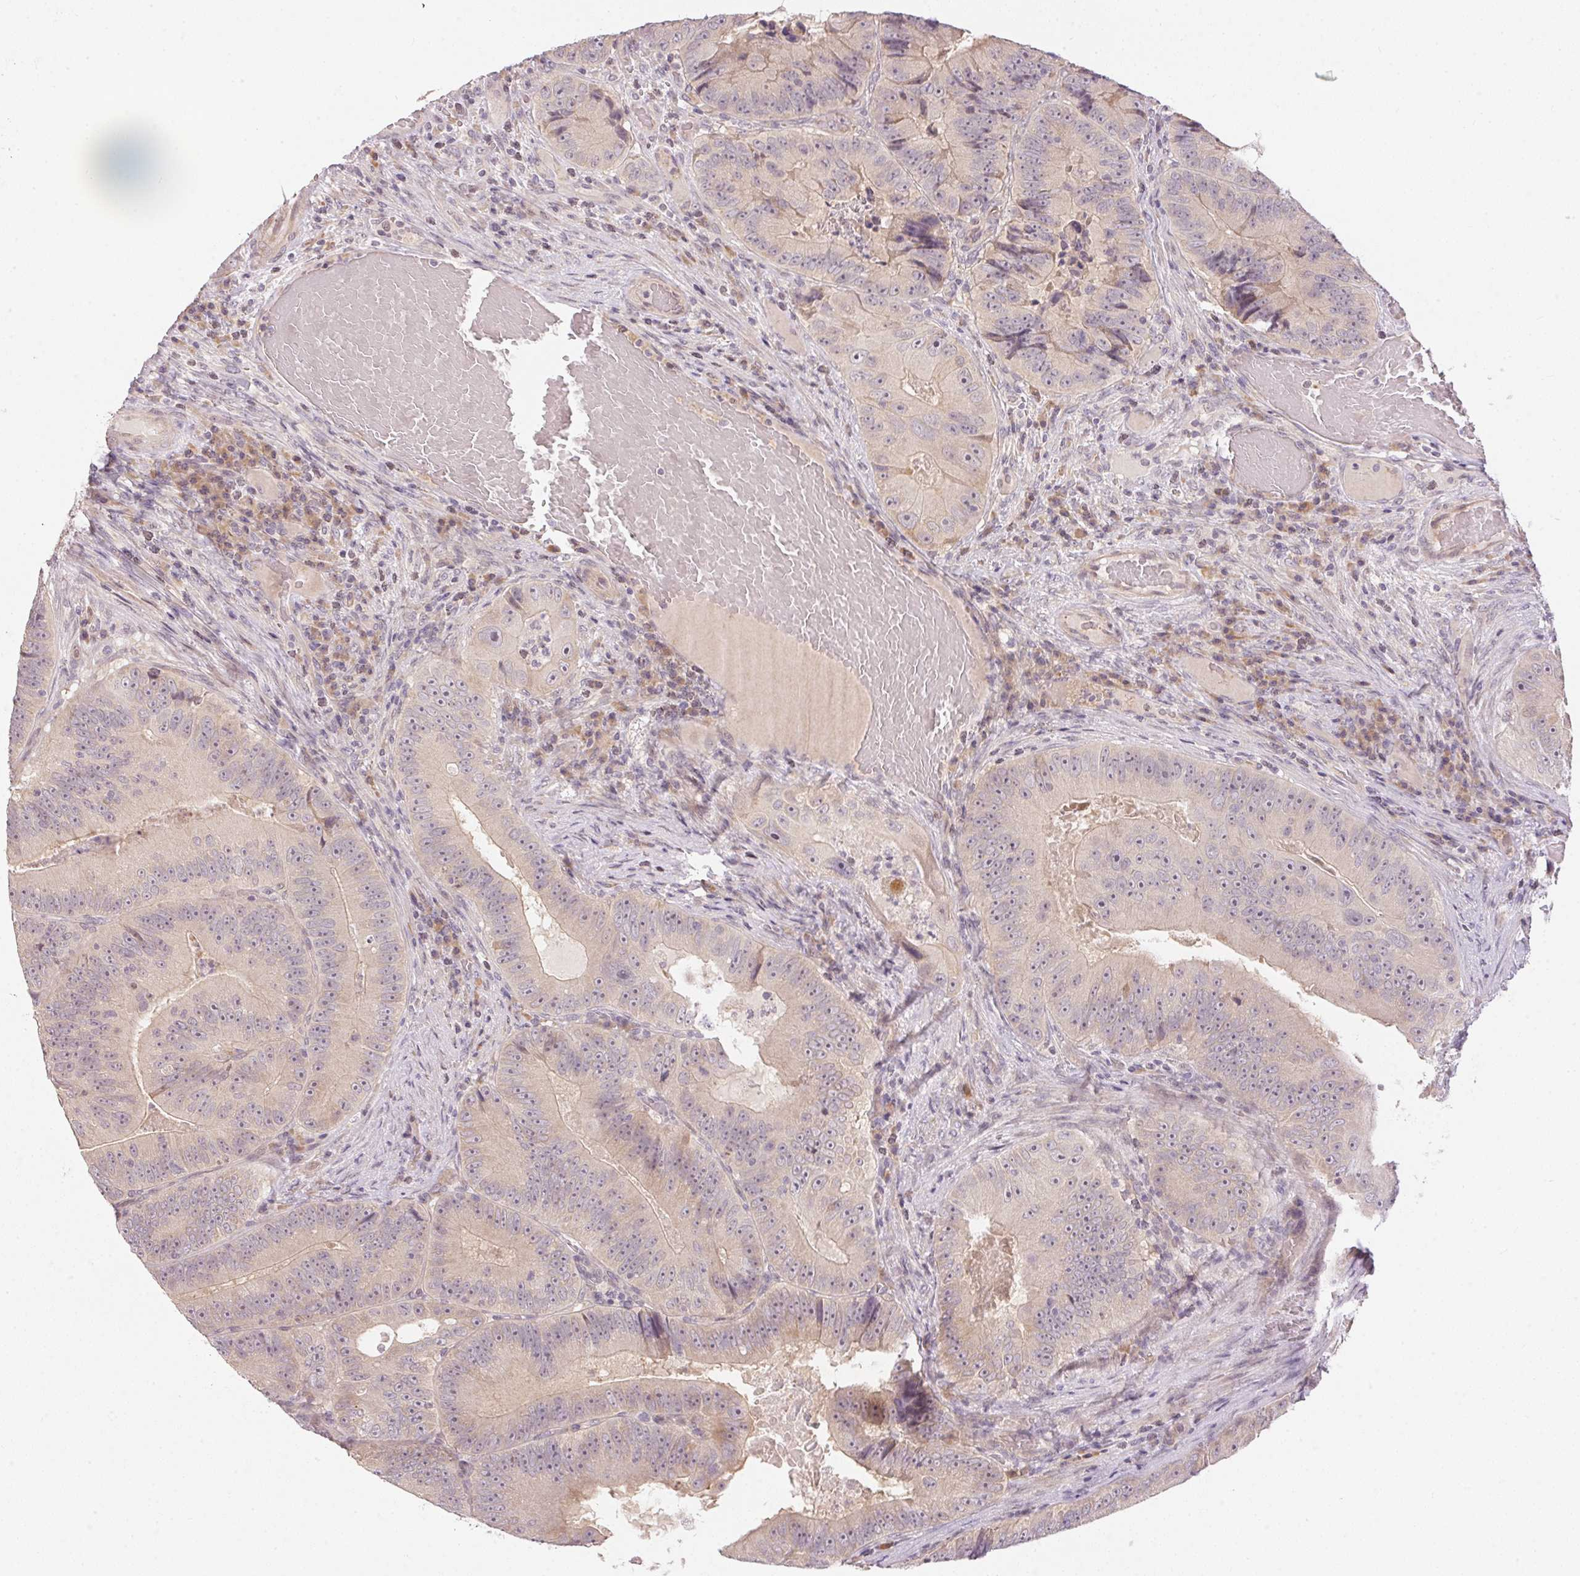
{"staining": {"intensity": "weak", "quantity": "<25%", "location": "cytoplasmic/membranous"}, "tissue": "colorectal cancer", "cell_type": "Tumor cells", "image_type": "cancer", "snomed": [{"axis": "morphology", "description": "Adenocarcinoma, NOS"}, {"axis": "topography", "description": "Colon"}], "caption": "The image displays no significant positivity in tumor cells of adenocarcinoma (colorectal).", "gene": "TTC23L", "patient": {"sex": "female", "age": 86}}